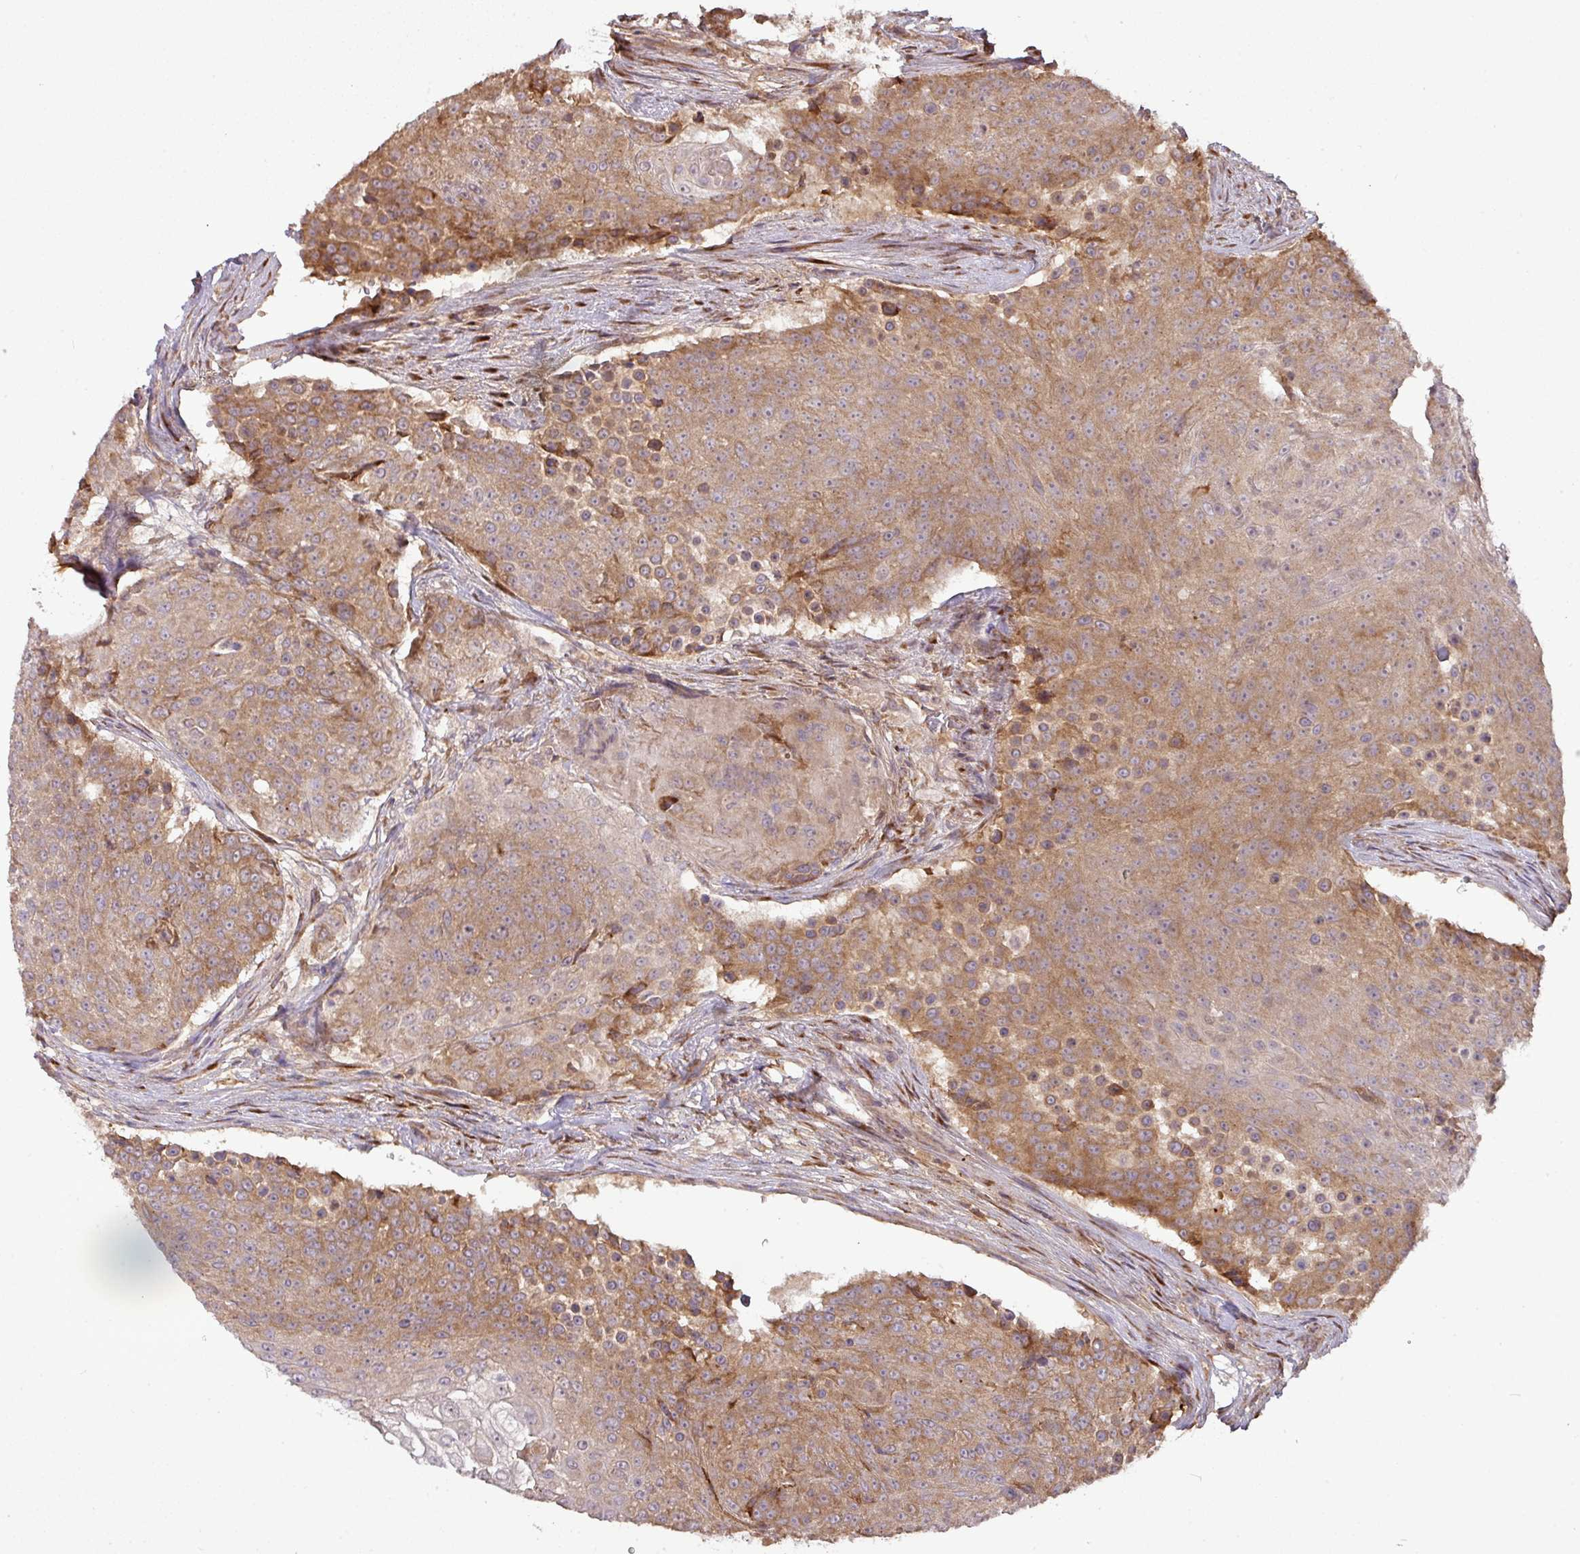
{"staining": {"intensity": "moderate", "quantity": ">75%", "location": "cytoplasmic/membranous"}, "tissue": "urothelial cancer", "cell_type": "Tumor cells", "image_type": "cancer", "snomed": [{"axis": "morphology", "description": "Urothelial carcinoma, High grade"}, {"axis": "topography", "description": "Urinary bladder"}], "caption": "DAB (3,3'-diaminobenzidine) immunohistochemical staining of urothelial carcinoma (high-grade) displays moderate cytoplasmic/membranous protein staining in about >75% of tumor cells.", "gene": "GALP", "patient": {"sex": "female", "age": 63}}